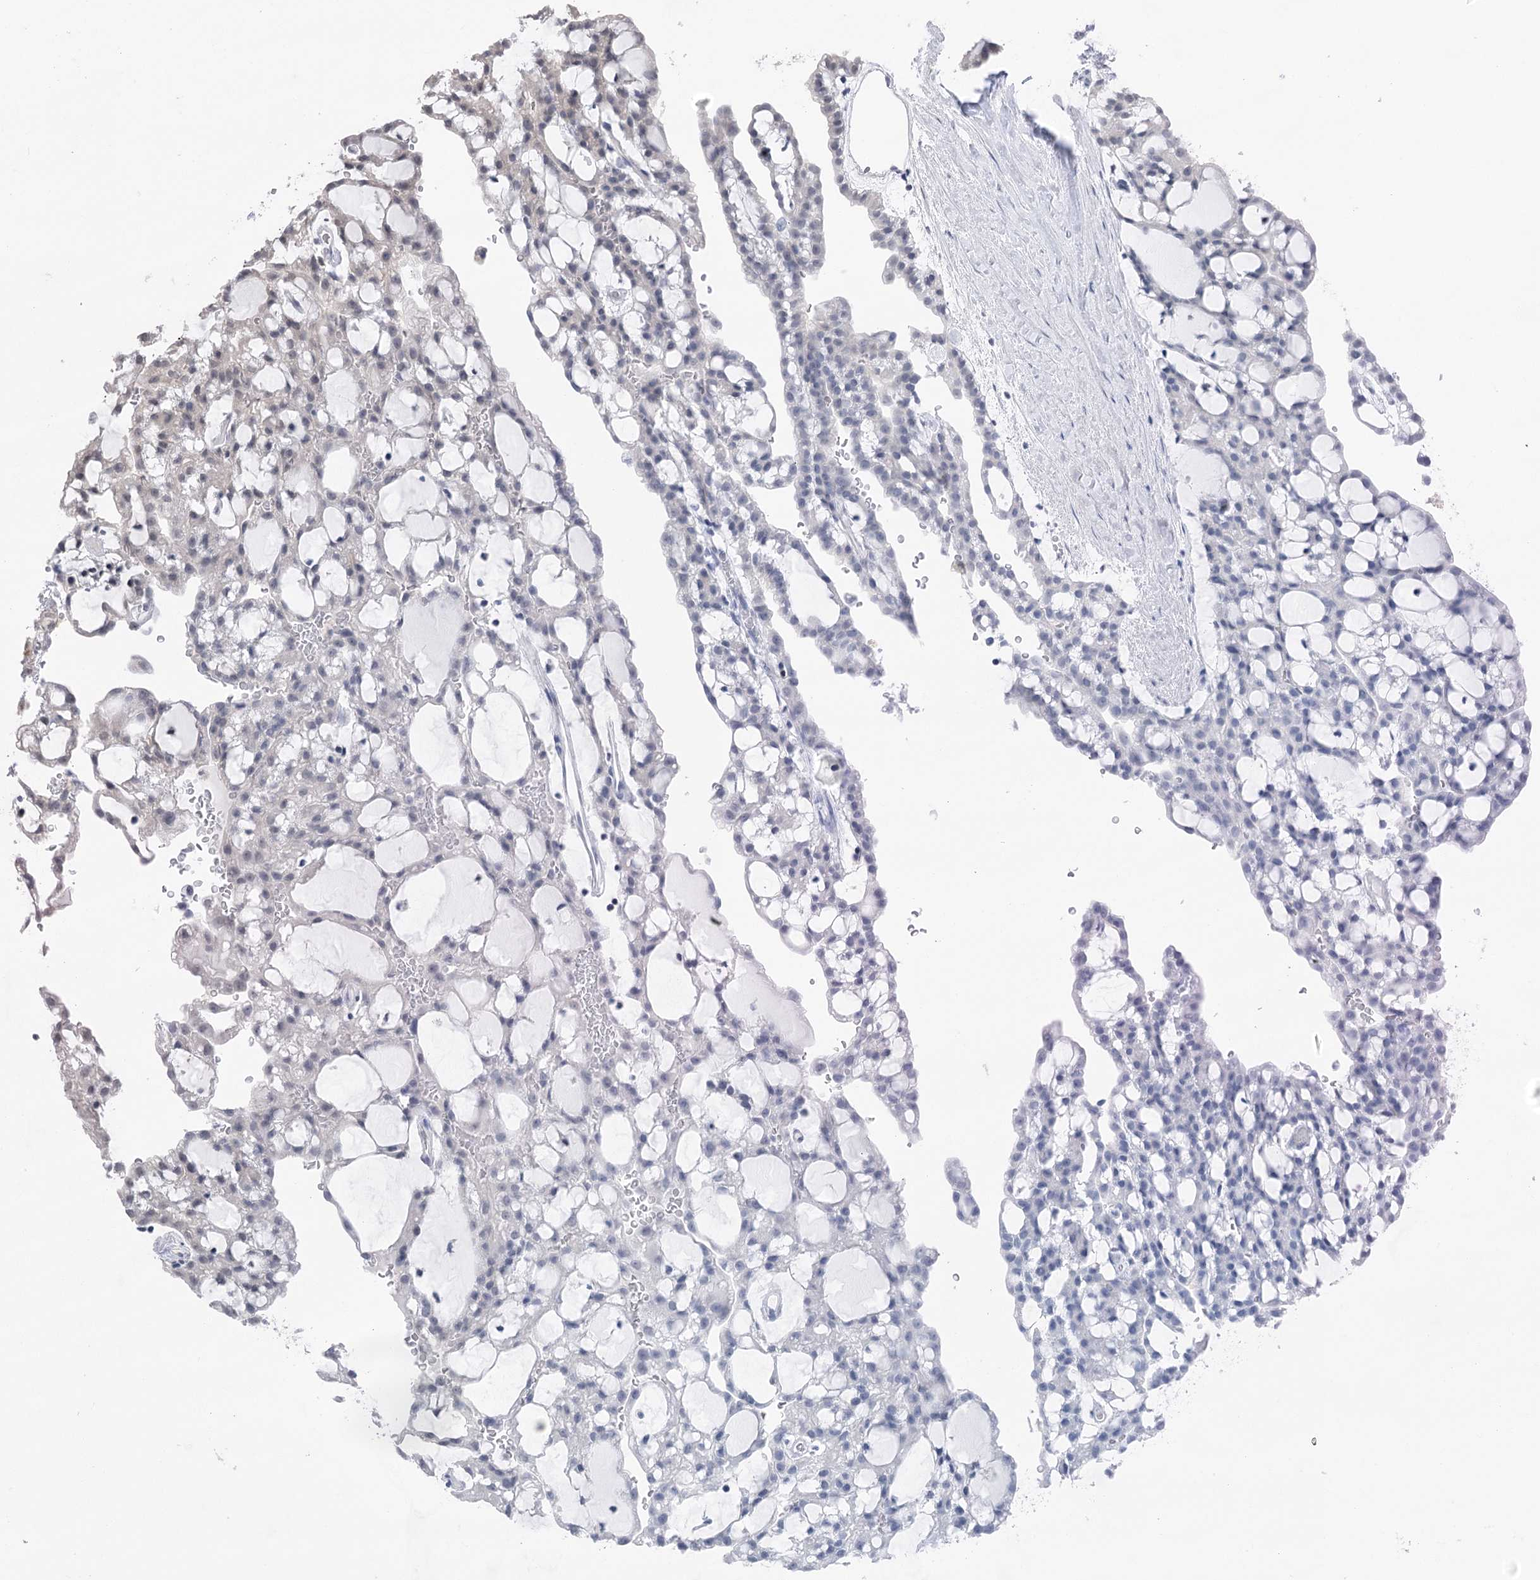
{"staining": {"intensity": "negative", "quantity": "none", "location": "none"}, "tissue": "renal cancer", "cell_type": "Tumor cells", "image_type": "cancer", "snomed": [{"axis": "morphology", "description": "Adenocarcinoma, NOS"}, {"axis": "topography", "description": "Kidney"}], "caption": "This is an IHC micrograph of renal adenocarcinoma. There is no positivity in tumor cells.", "gene": "CCSER2", "patient": {"sex": "male", "age": 63}}